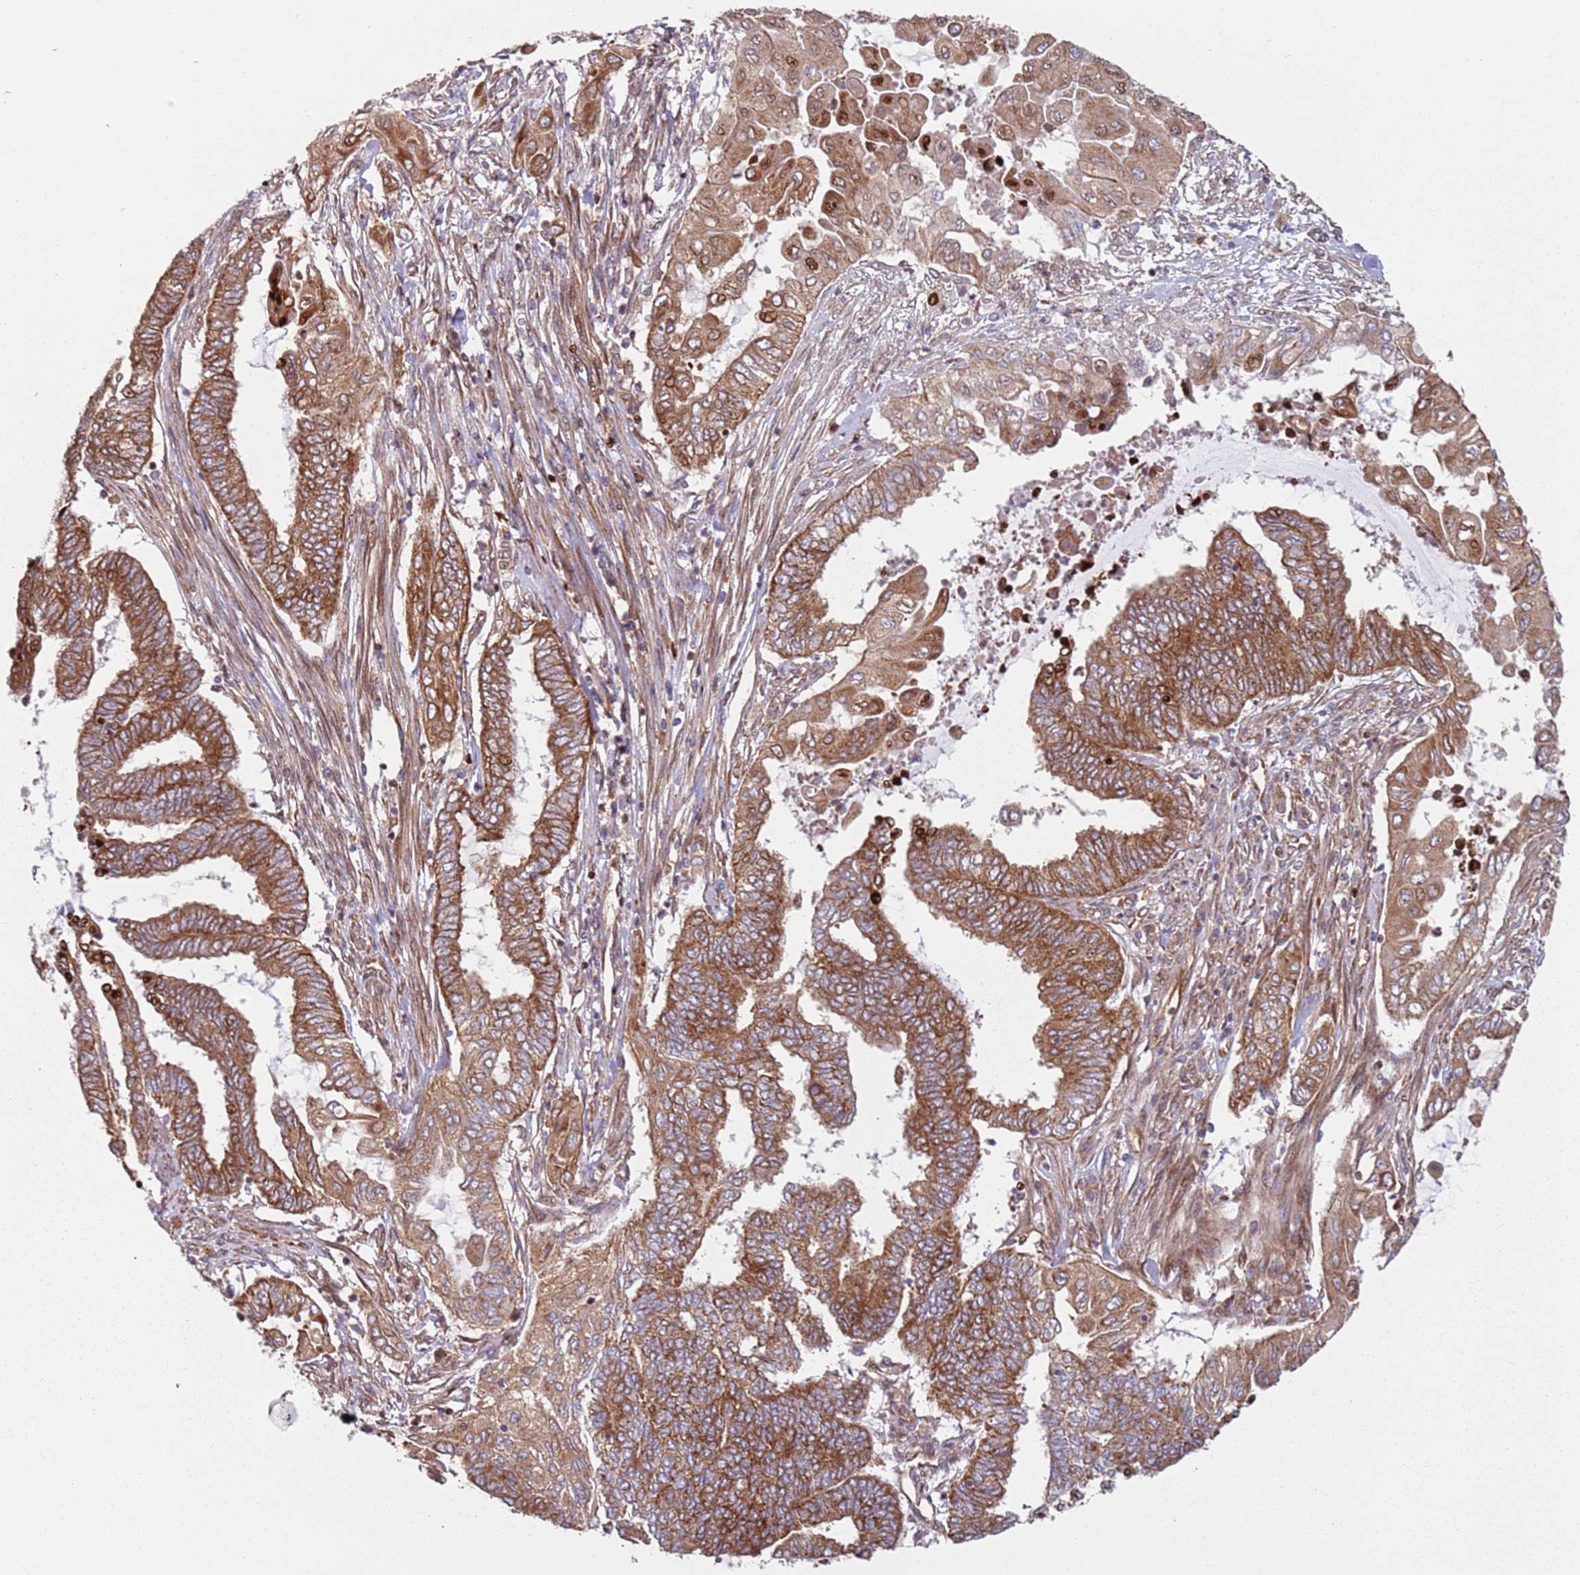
{"staining": {"intensity": "moderate", "quantity": ">75%", "location": "cytoplasmic/membranous,nuclear"}, "tissue": "endometrial cancer", "cell_type": "Tumor cells", "image_type": "cancer", "snomed": [{"axis": "morphology", "description": "Adenocarcinoma, NOS"}, {"axis": "topography", "description": "Uterus"}, {"axis": "topography", "description": "Endometrium"}], "caption": "DAB (3,3'-diaminobenzidine) immunohistochemical staining of human endometrial cancer demonstrates moderate cytoplasmic/membranous and nuclear protein positivity in about >75% of tumor cells. (brown staining indicates protein expression, while blue staining denotes nuclei).", "gene": "HNRNPLL", "patient": {"sex": "female", "age": 70}}